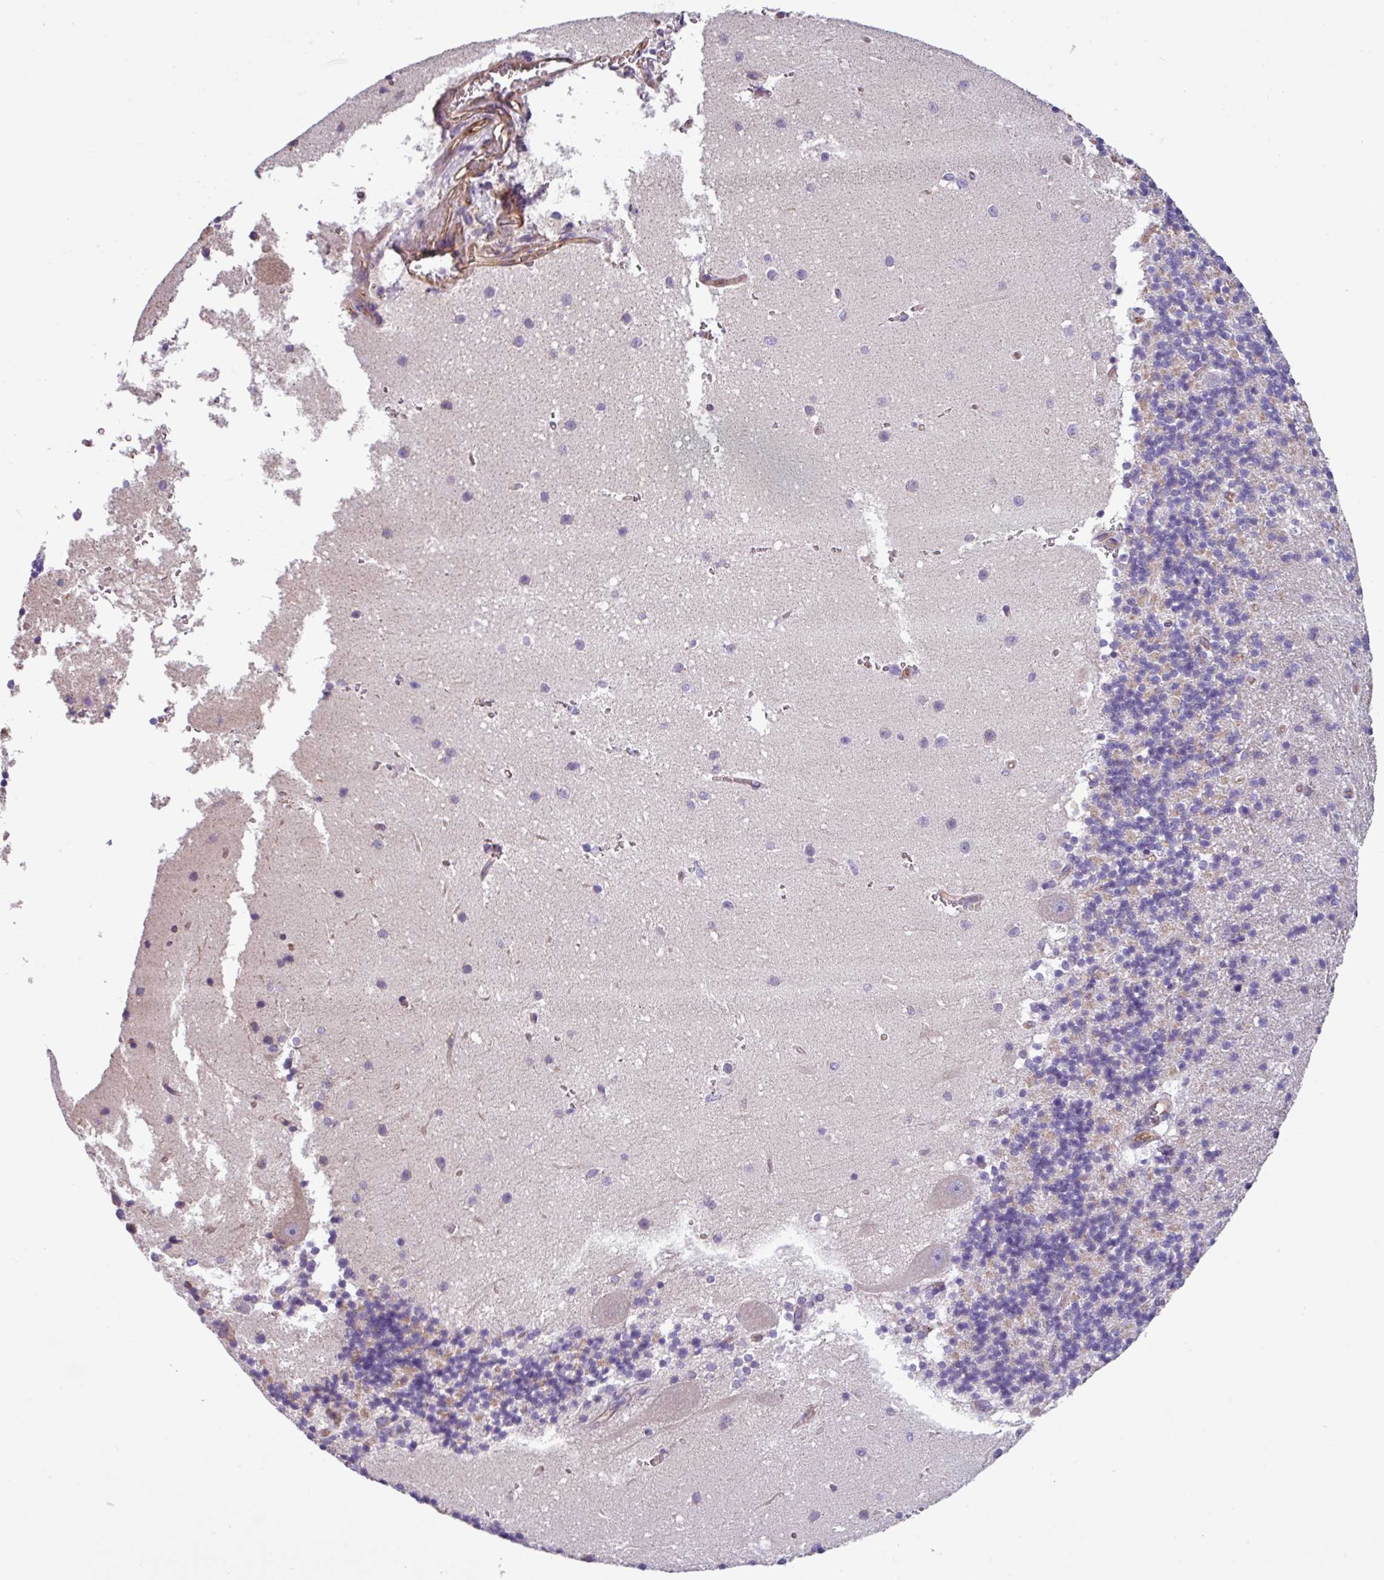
{"staining": {"intensity": "negative", "quantity": "none", "location": "none"}, "tissue": "cerebellum", "cell_type": "Cells in granular layer", "image_type": "normal", "snomed": [{"axis": "morphology", "description": "Normal tissue, NOS"}, {"axis": "topography", "description": "Cerebellum"}], "caption": "The IHC photomicrograph has no significant expression in cells in granular layer of cerebellum.", "gene": "SLC23A2", "patient": {"sex": "male", "age": 54}}